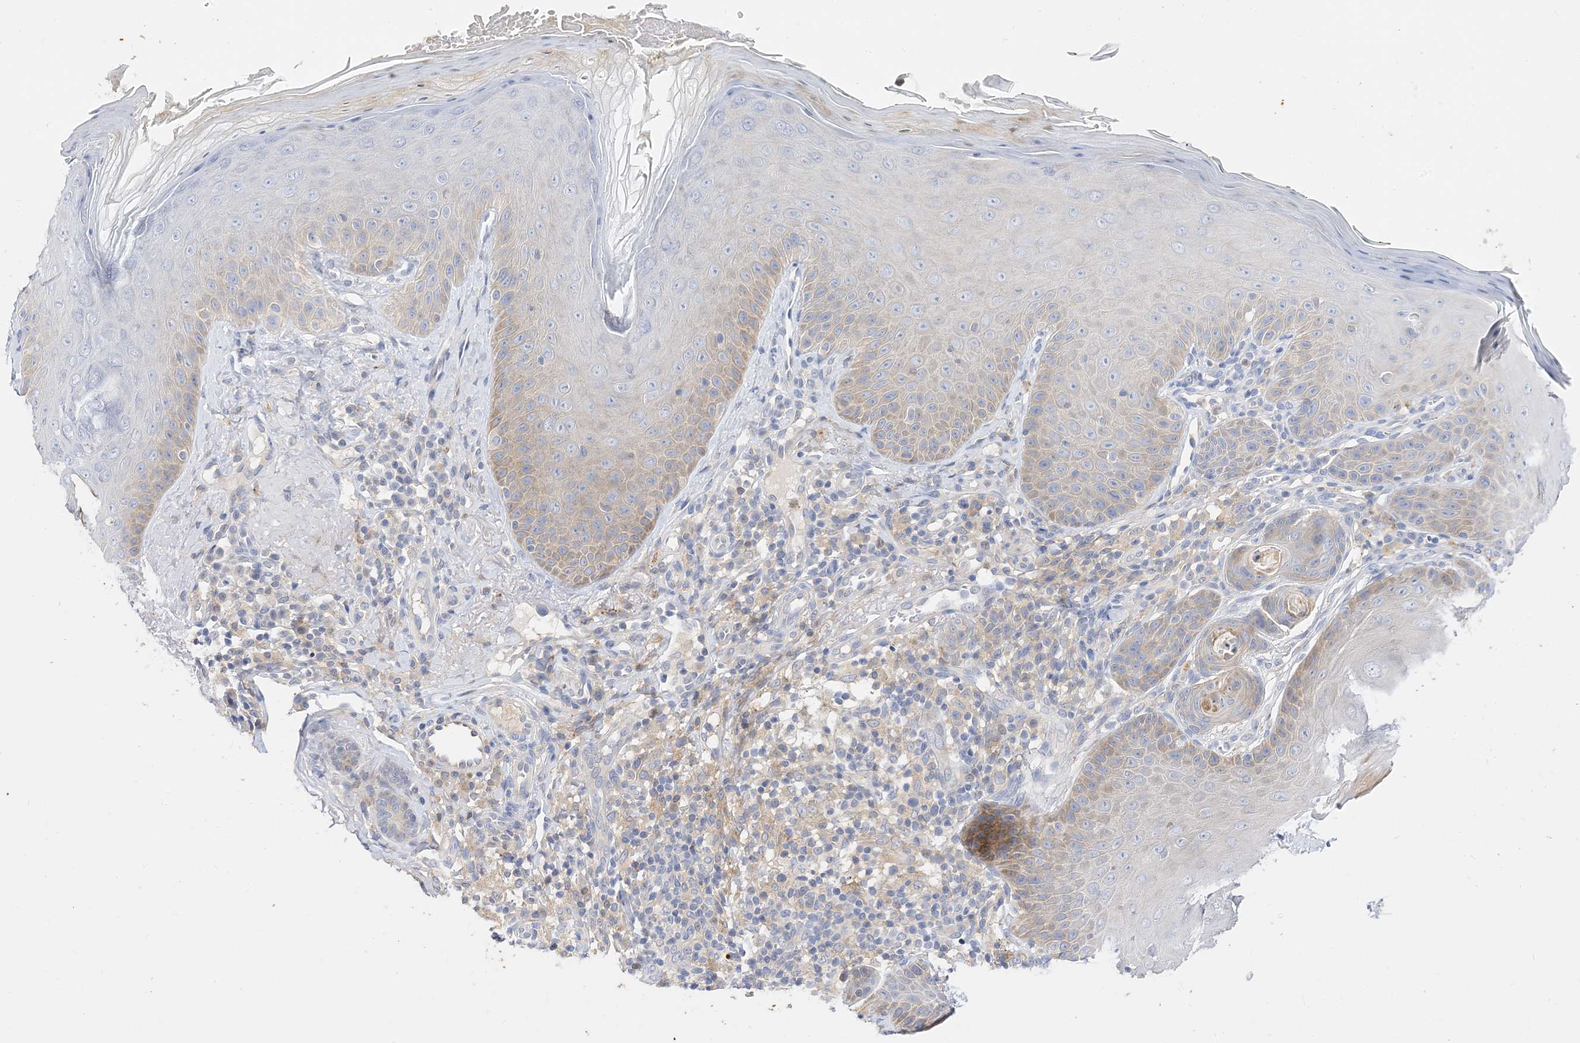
{"staining": {"intensity": "weak", "quantity": "<25%", "location": "cytoplasmic/membranous"}, "tissue": "skin", "cell_type": "Fibroblasts", "image_type": "normal", "snomed": [{"axis": "morphology", "description": "Normal tissue, NOS"}, {"axis": "topography", "description": "Skin"}], "caption": "High power microscopy micrograph of an IHC micrograph of unremarkable skin, revealing no significant positivity in fibroblasts.", "gene": "ARV1", "patient": {"sex": "male", "age": 57}}